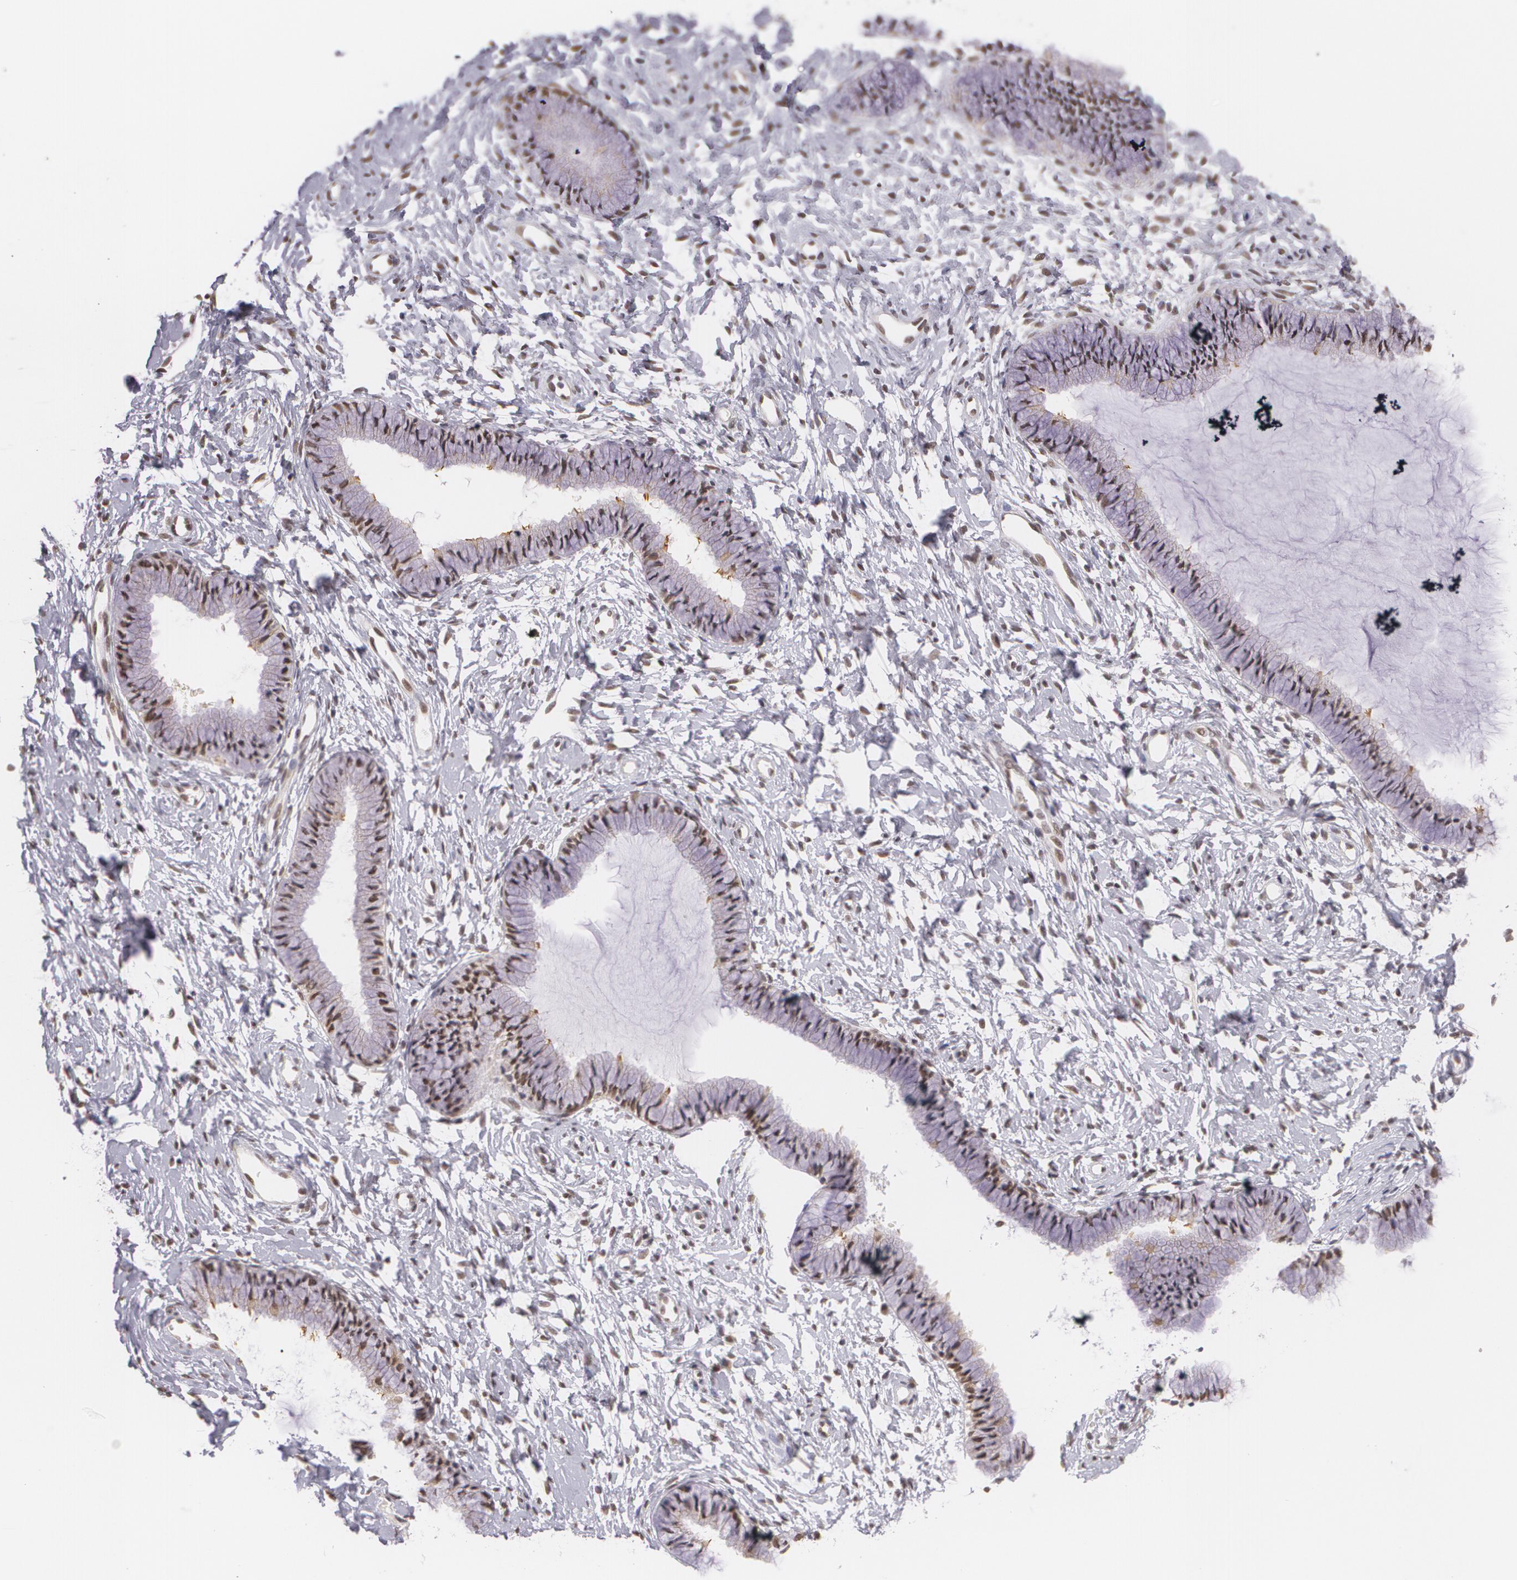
{"staining": {"intensity": "moderate", "quantity": ">75%", "location": "nuclear"}, "tissue": "cervix", "cell_type": "Glandular cells", "image_type": "normal", "snomed": [{"axis": "morphology", "description": "Normal tissue, NOS"}, {"axis": "topography", "description": "Cervix"}], "caption": "A histopathology image showing moderate nuclear positivity in approximately >75% of glandular cells in unremarkable cervix, as visualized by brown immunohistochemical staining.", "gene": "ALX1", "patient": {"sex": "female", "age": 46}}